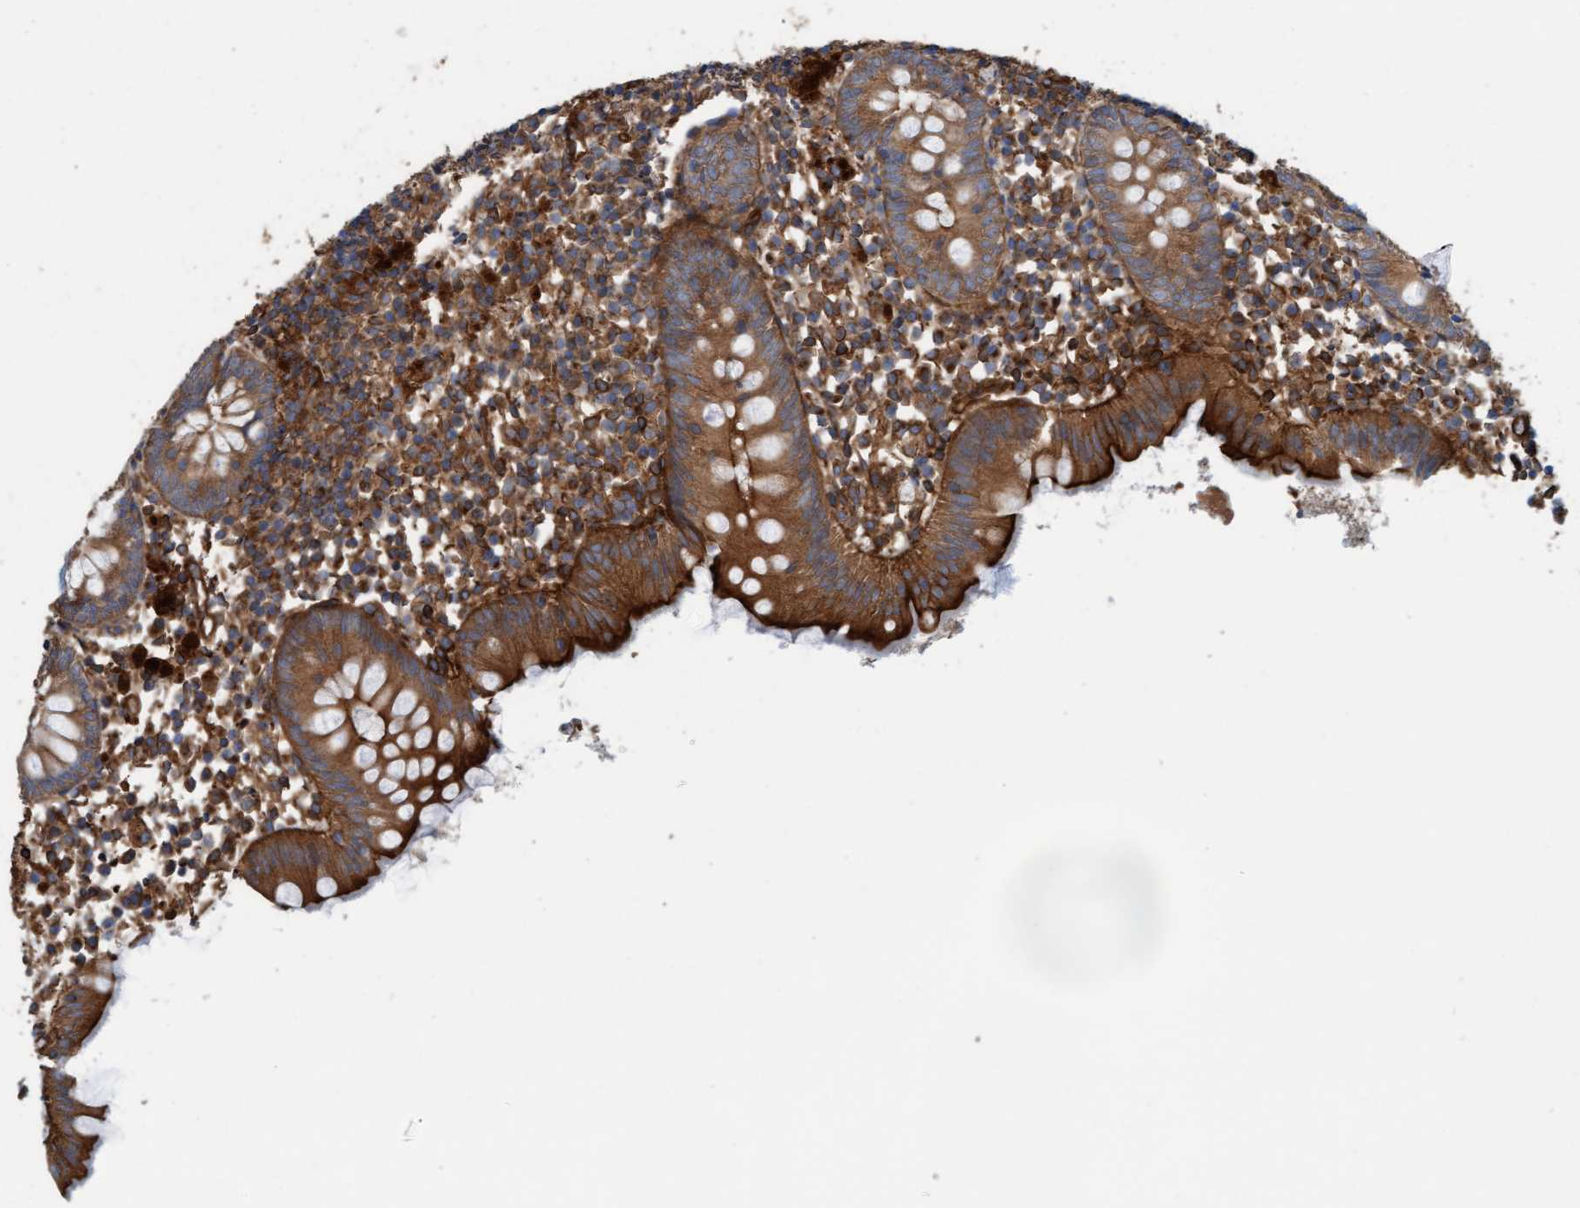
{"staining": {"intensity": "strong", "quantity": ">75%", "location": "cytoplasmic/membranous"}, "tissue": "appendix", "cell_type": "Glandular cells", "image_type": "normal", "snomed": [{"axis": "morphology", "description": "Normal tissue, NOS"}, {"axis": "topography", "description": "Appendix"}], "caption": "An image showing strong cytoplasmic/membranous positivity in approximately >75% of glandular cells in unremarkable appendix, as visualized by brown immunohistochemical staining.", "gene": "STXBP4", "patient": {"sex": "female", "age": 20}}